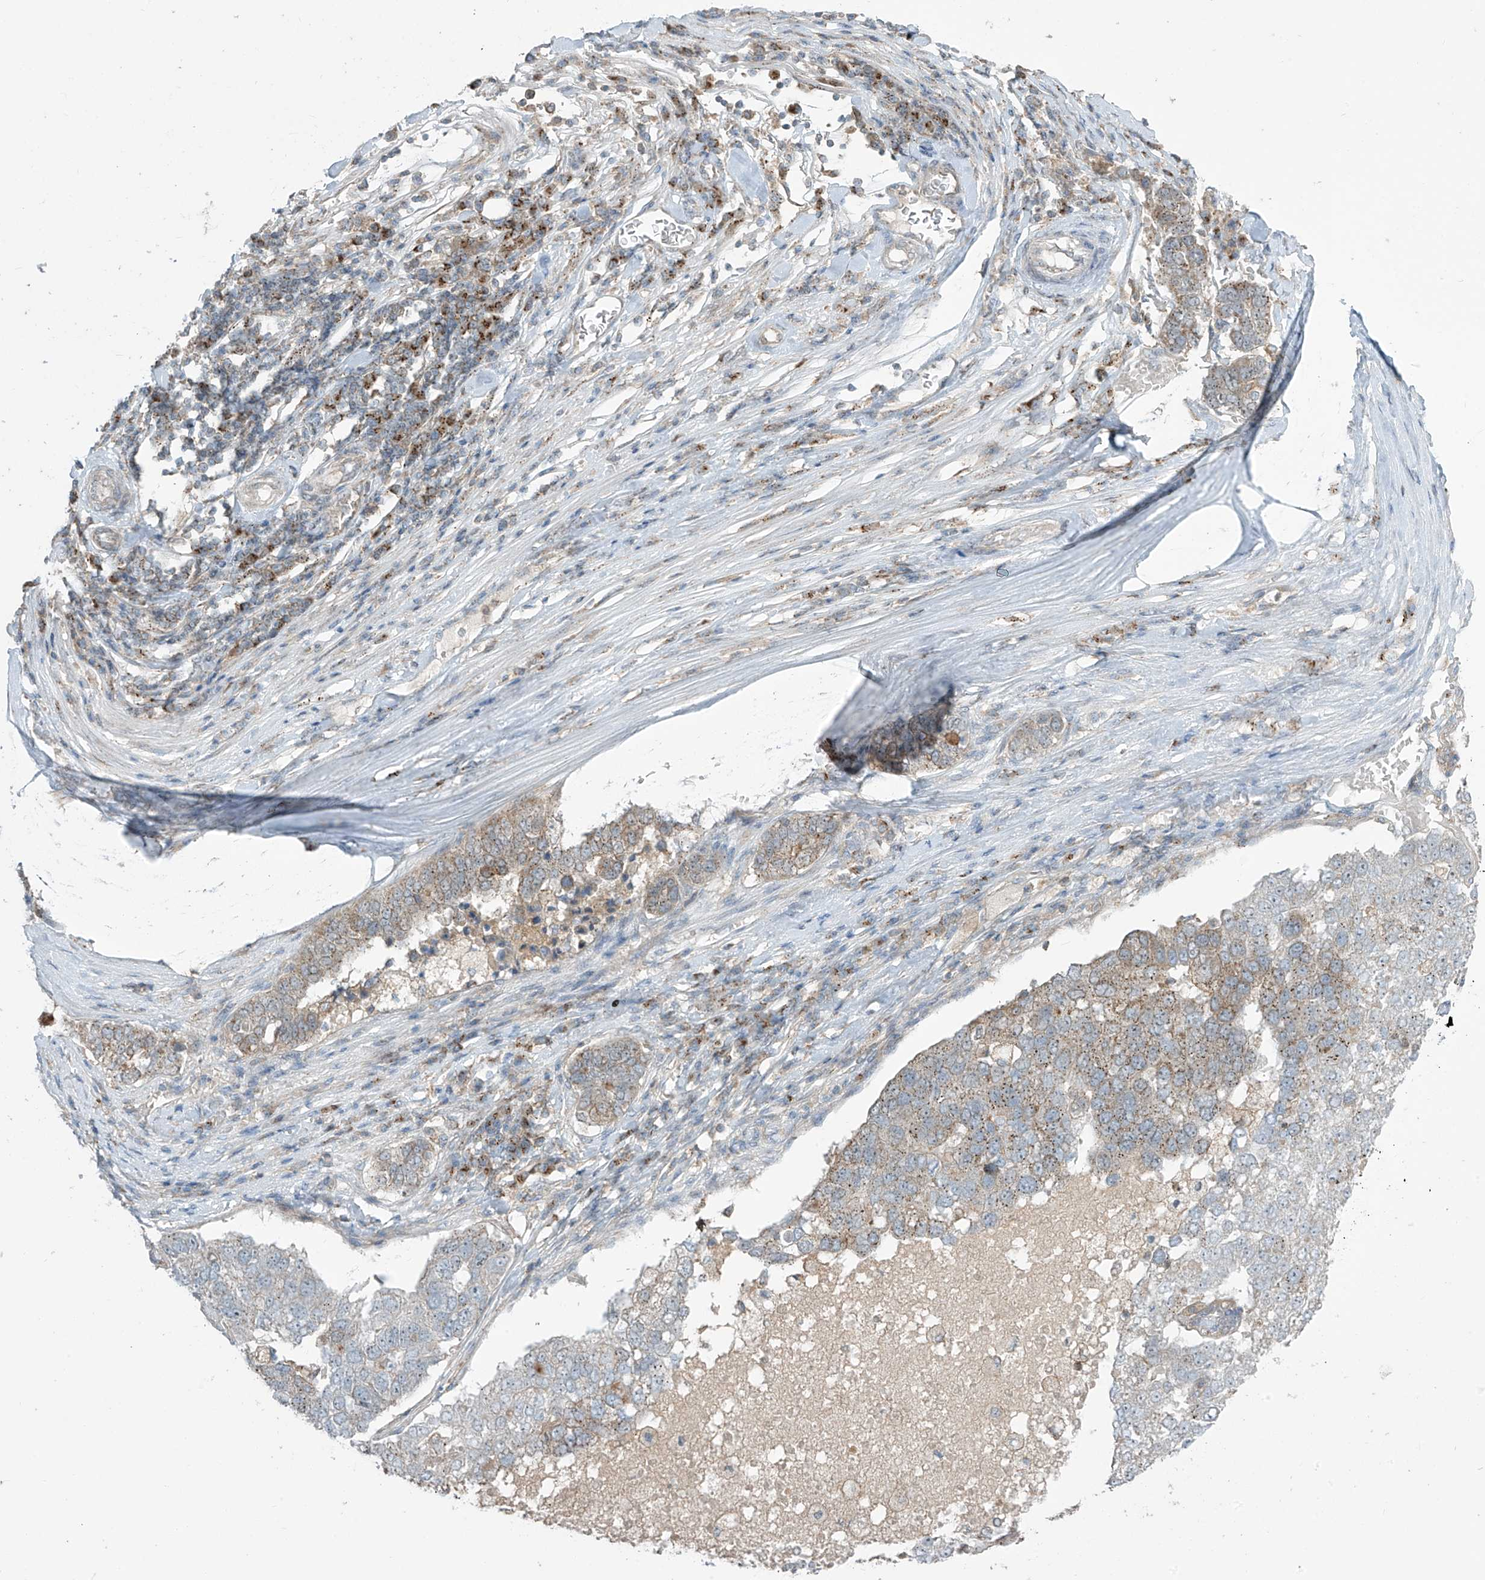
{"staining": {"intensity": "weak", "quantity": "<25%", "location": "cytoplasmic/membranous"}, "tissue": "pancreatic cancer", "cell_type": "Tumor cells", "image_type": "cancer", "snomed": [{"axis": "morphology", "description": "Adenocarcinoma, NOS"}, {"axis": "topography", "description": "Pancreas"}], "caption": "Protein analysis of pancreatic cancer (adenocarcinoma) reveals no significant staining in tumor cells.", "gene": "PARVG", "patient": {"sex": "female", "age": 61}}